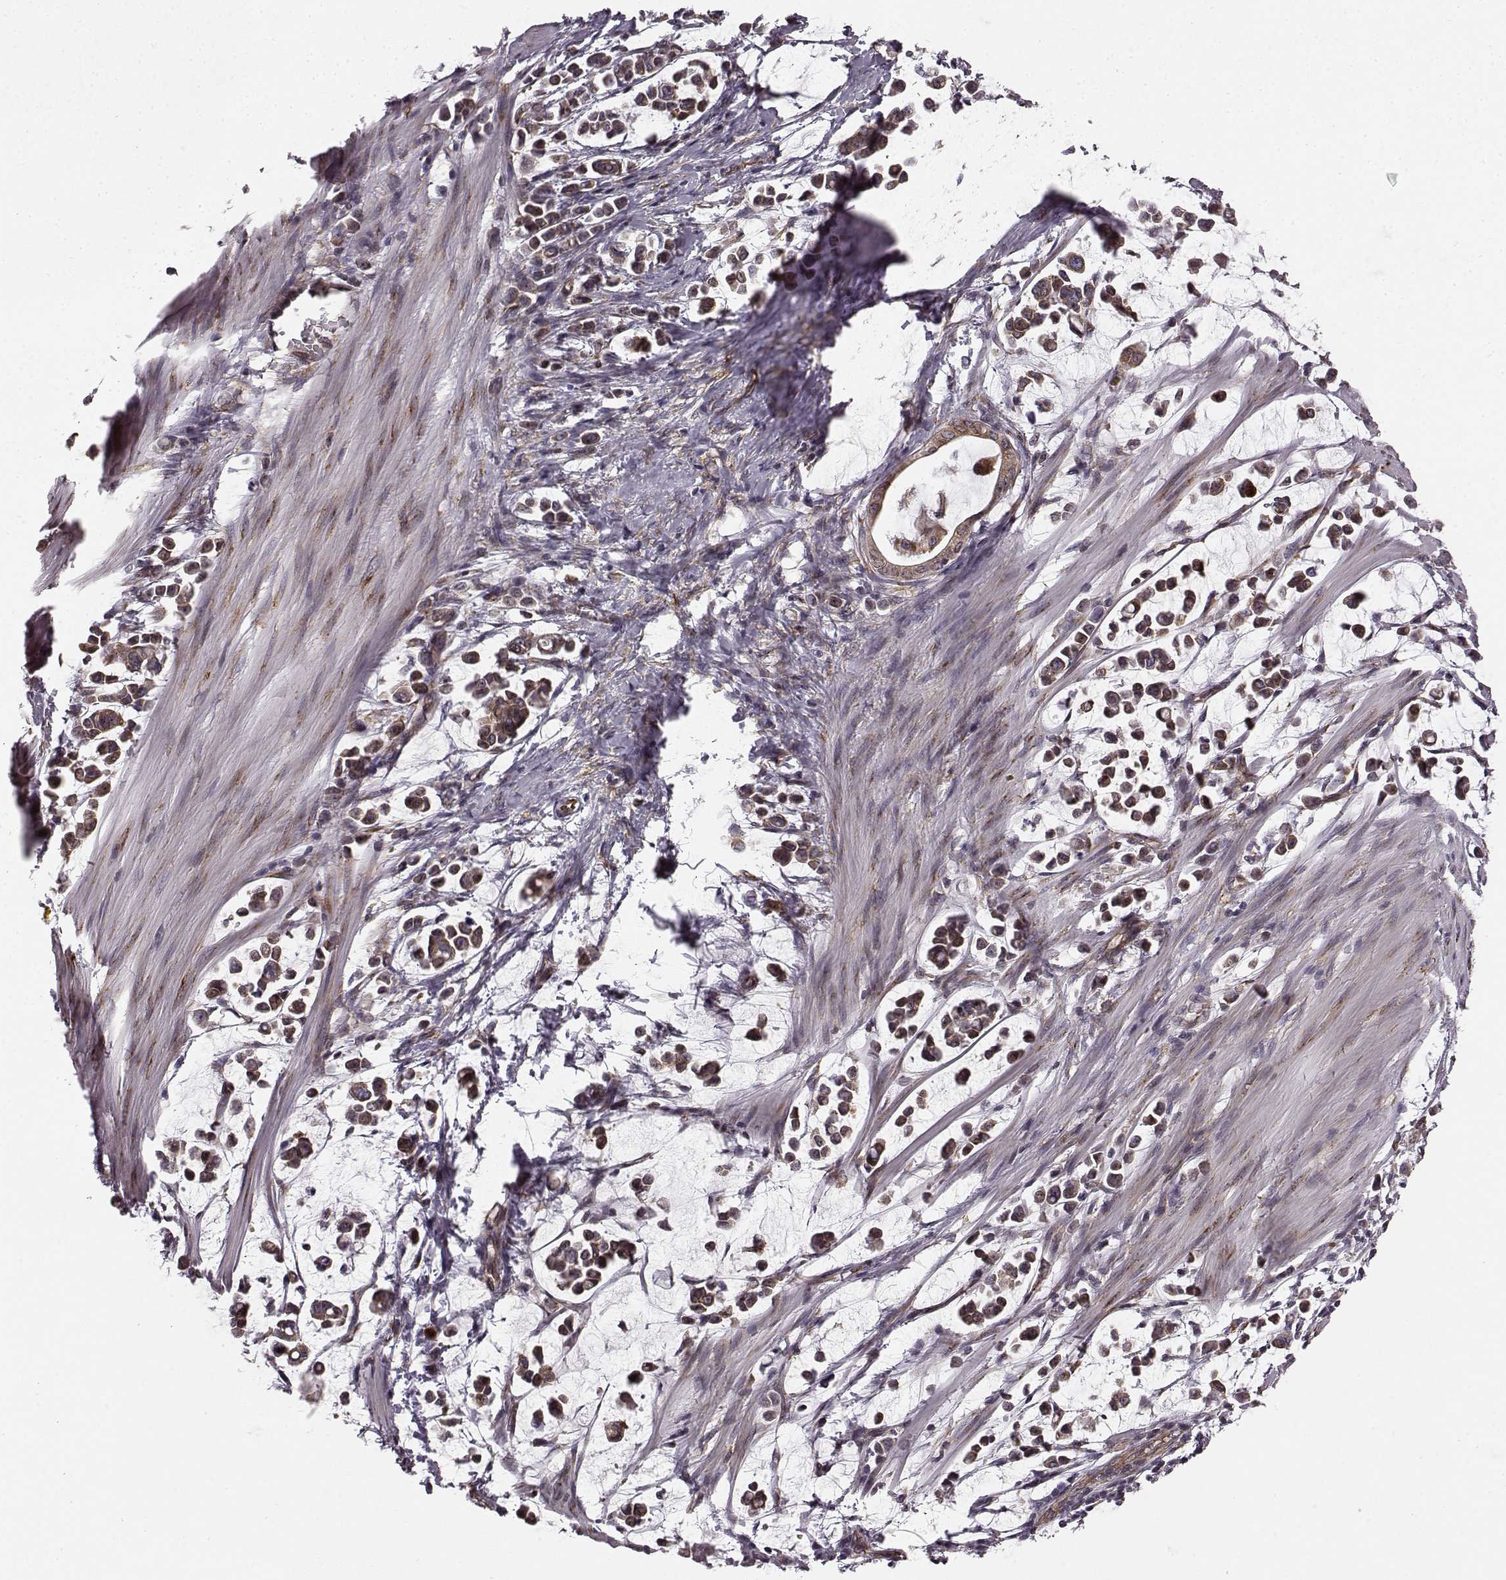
{"staining": {"intensity": "weak", "quantity": ">75%", "location": "cytoplasmic/membranous"}, "tissue": "stomach cancer", "cell_type": "Tumor cells", "image_type": "cancer", "snomed": [{"axis": "morphology", "description": "Adenocarcinoma, NOS"}, {"axis": "topography", "description": "Stomach"}], "caption": "Stomach cancer (adenocarcinoma) stained with IHC shows weak cytoplasmic/membranous expression in approximately >75% of tumor cells. The protein of interest is stained brown, and the nuclei are stained in blue (DAB (3,3'-diaminobenzidine) IHC with brightfield microscopy, high magnification).", "gene": "TMEM14A", "patient": {"sex": "male", "age": 82}}